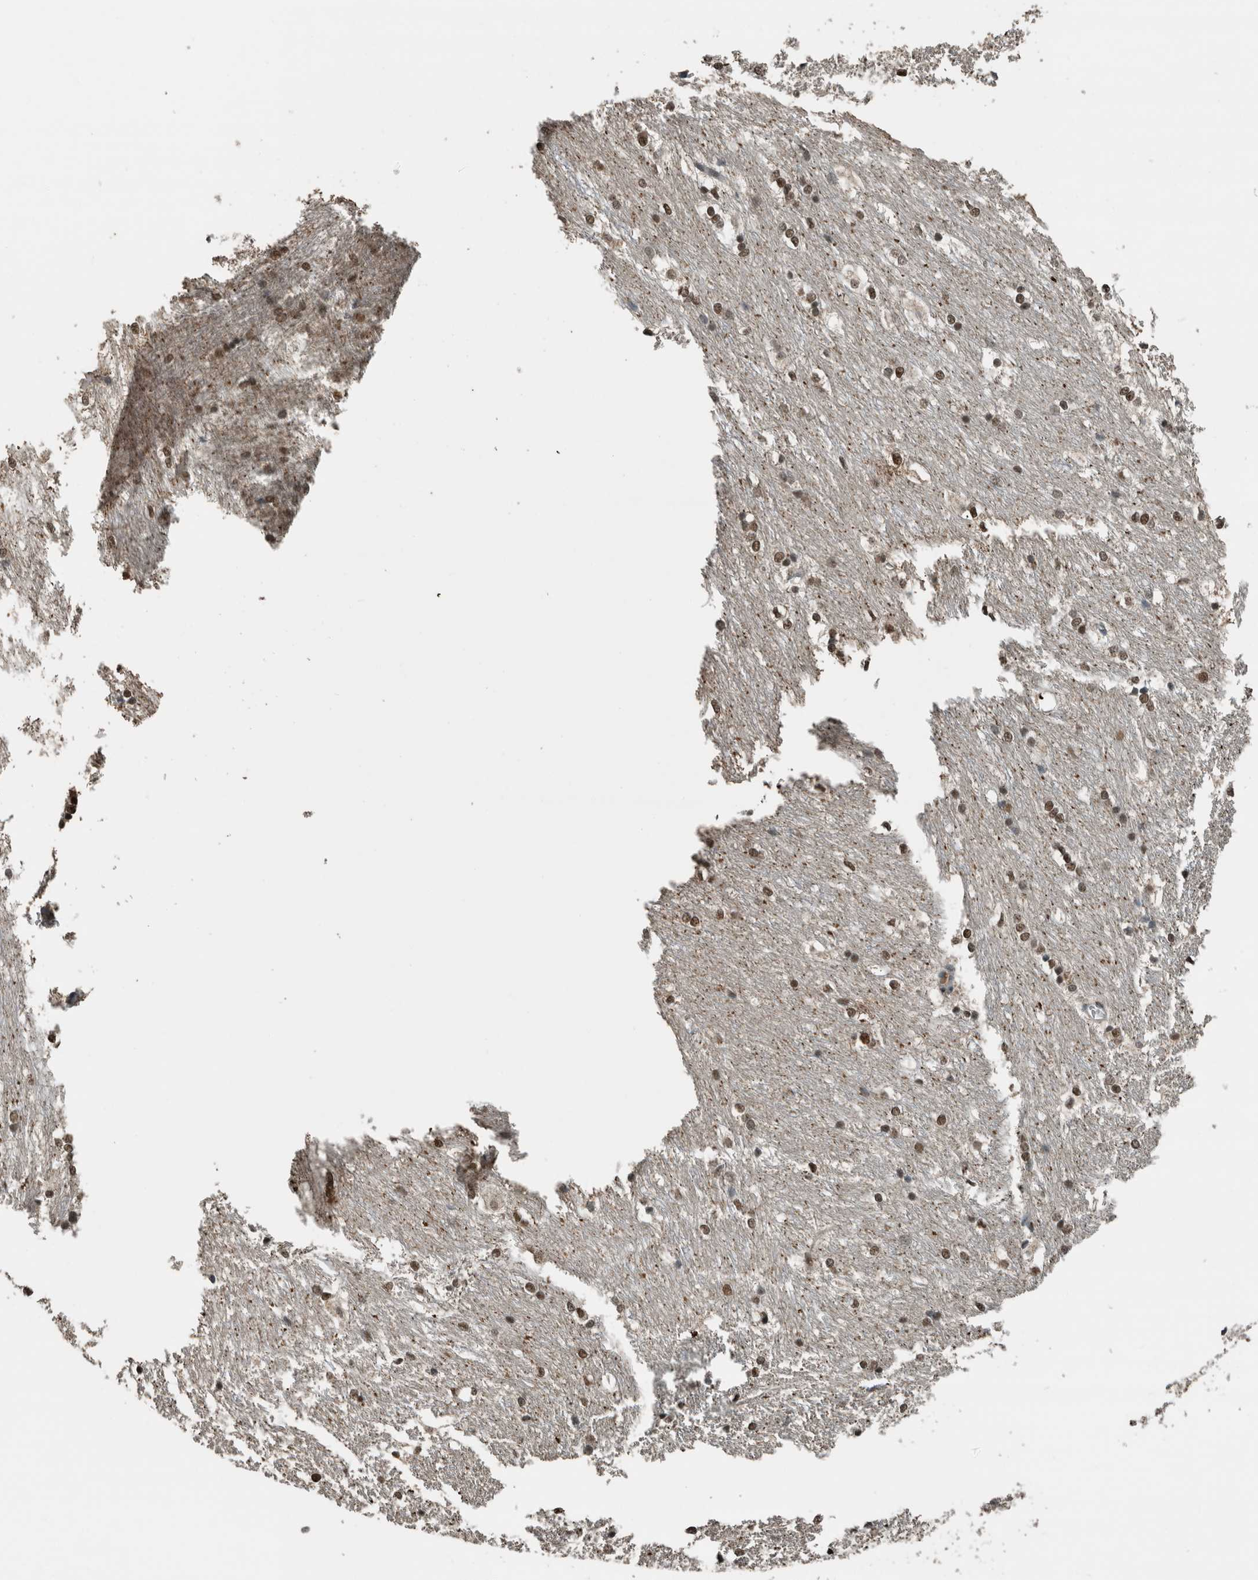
{"staining": {"intensity": "moderate", "quantity": "25%-75%", "location": "nuclear"}, "tissue": "caudate", "cell_type": "Glial cells", "image_type": "normal", "snomed": [{"axis": "morphology", "description": "Normal tissue, NOS"}, {"axis": "topography", "description": "Lateral ventricle wall"}], "caption": "An immunohistochemistry photomicrograph of benign tissue is shown. Protein staining in brown shows moderate nuclear positivity in caudate within glial cells. (DAB = brown stain, brightfield microscopy at high magnification).", "gene": "ZNF24", "patient": {"sex": "female", "age": 19}}